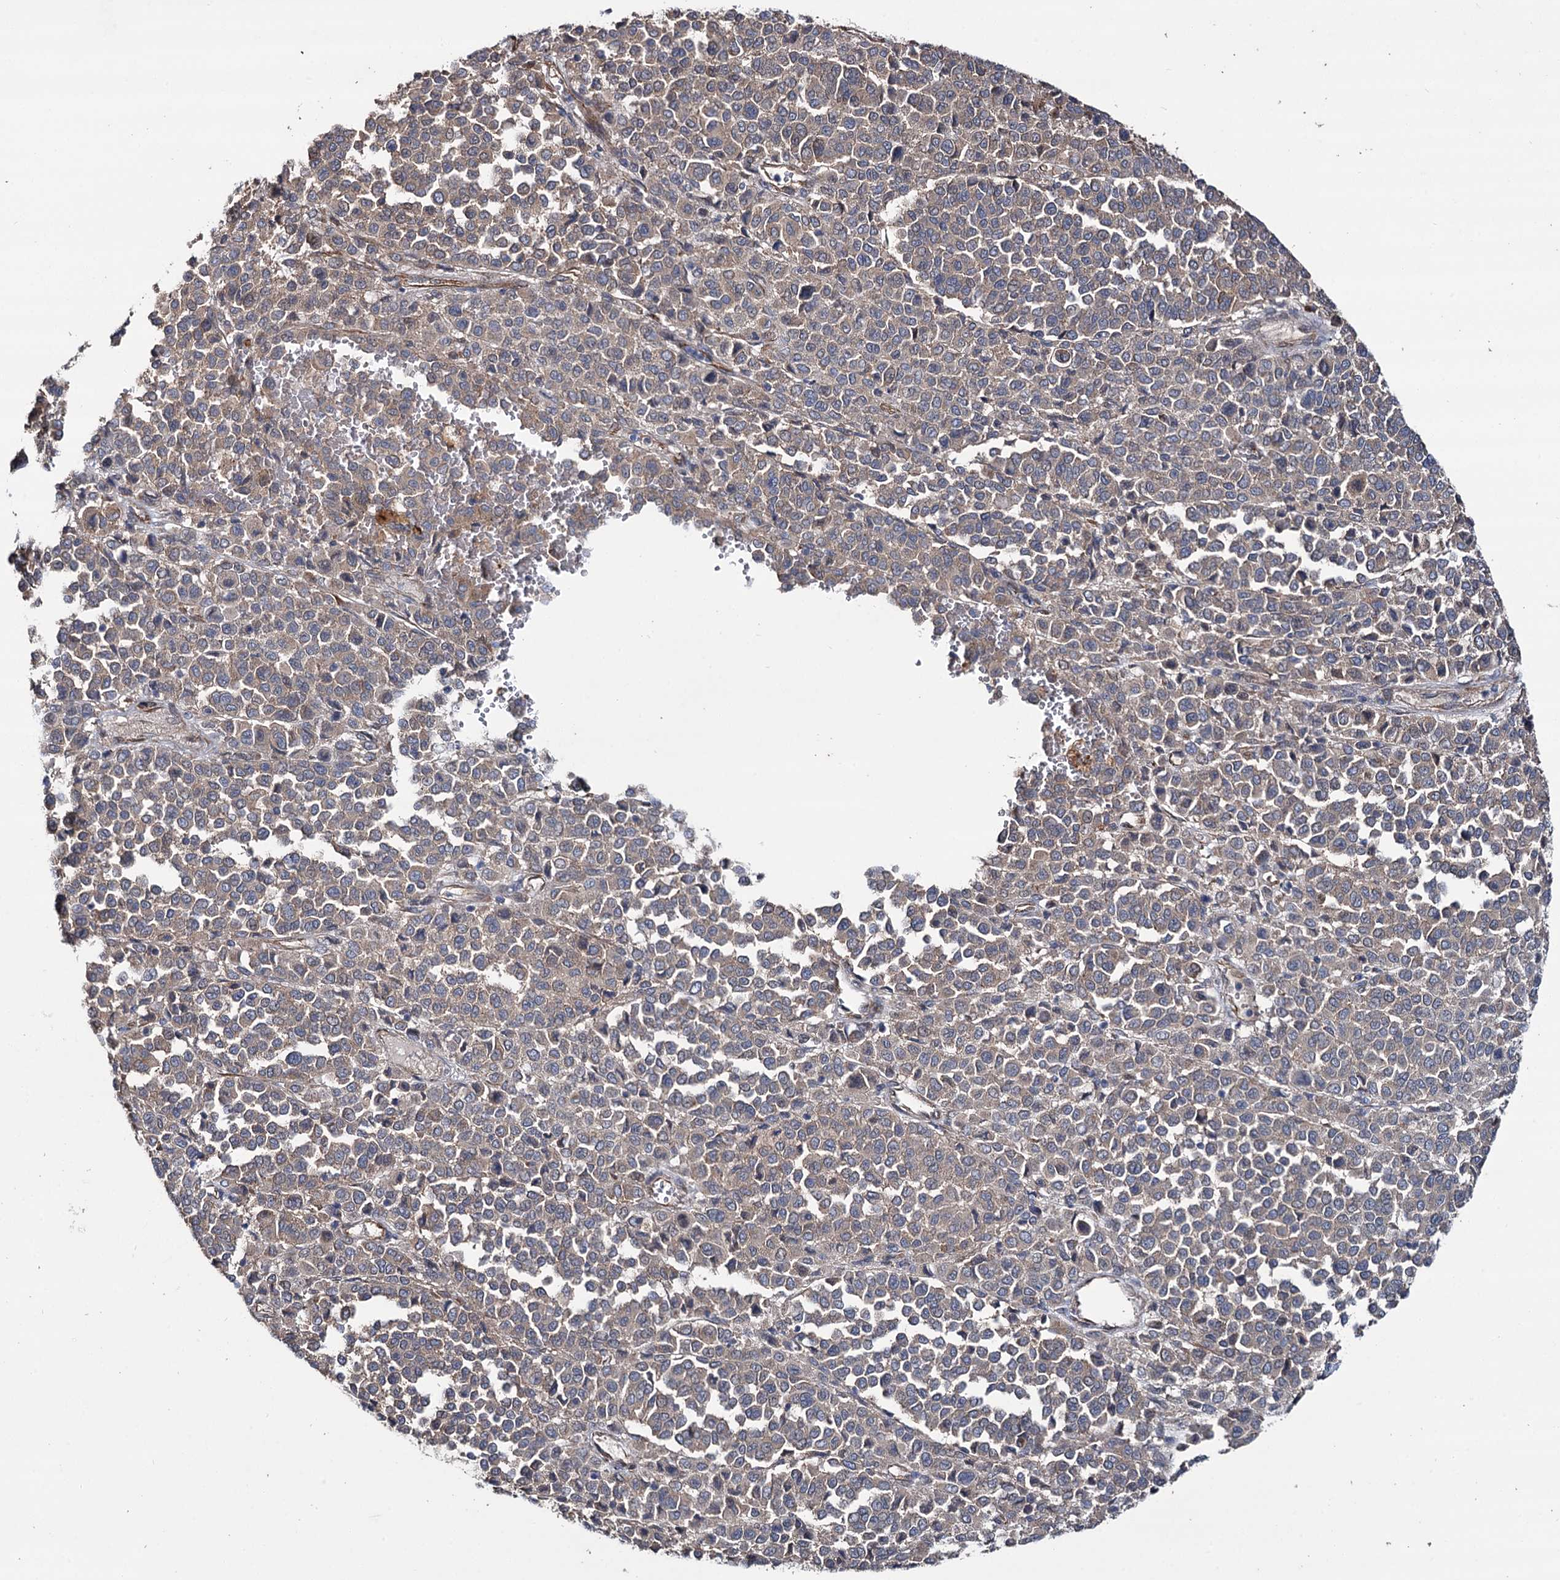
{"staining": {"intensity": "weak", "quantity": "<25%", "location": "cytoplasmic/membranous"}, "tissue": "melanoma", "cell_type": "Tumor cells", "image_type": "cancer", "snomed": [{"axis": "morphology", "description": "Malignant melanoma, Metastatic site"}, {"axis": "topography", "description": "Pancreas"}], "caption": "Malignant melanoma (metastatic site) stained for a protein using IHC displays no staining tumor cells.", "gene": "SPATS2", "patient": {"sex": "female", "age": 30}}